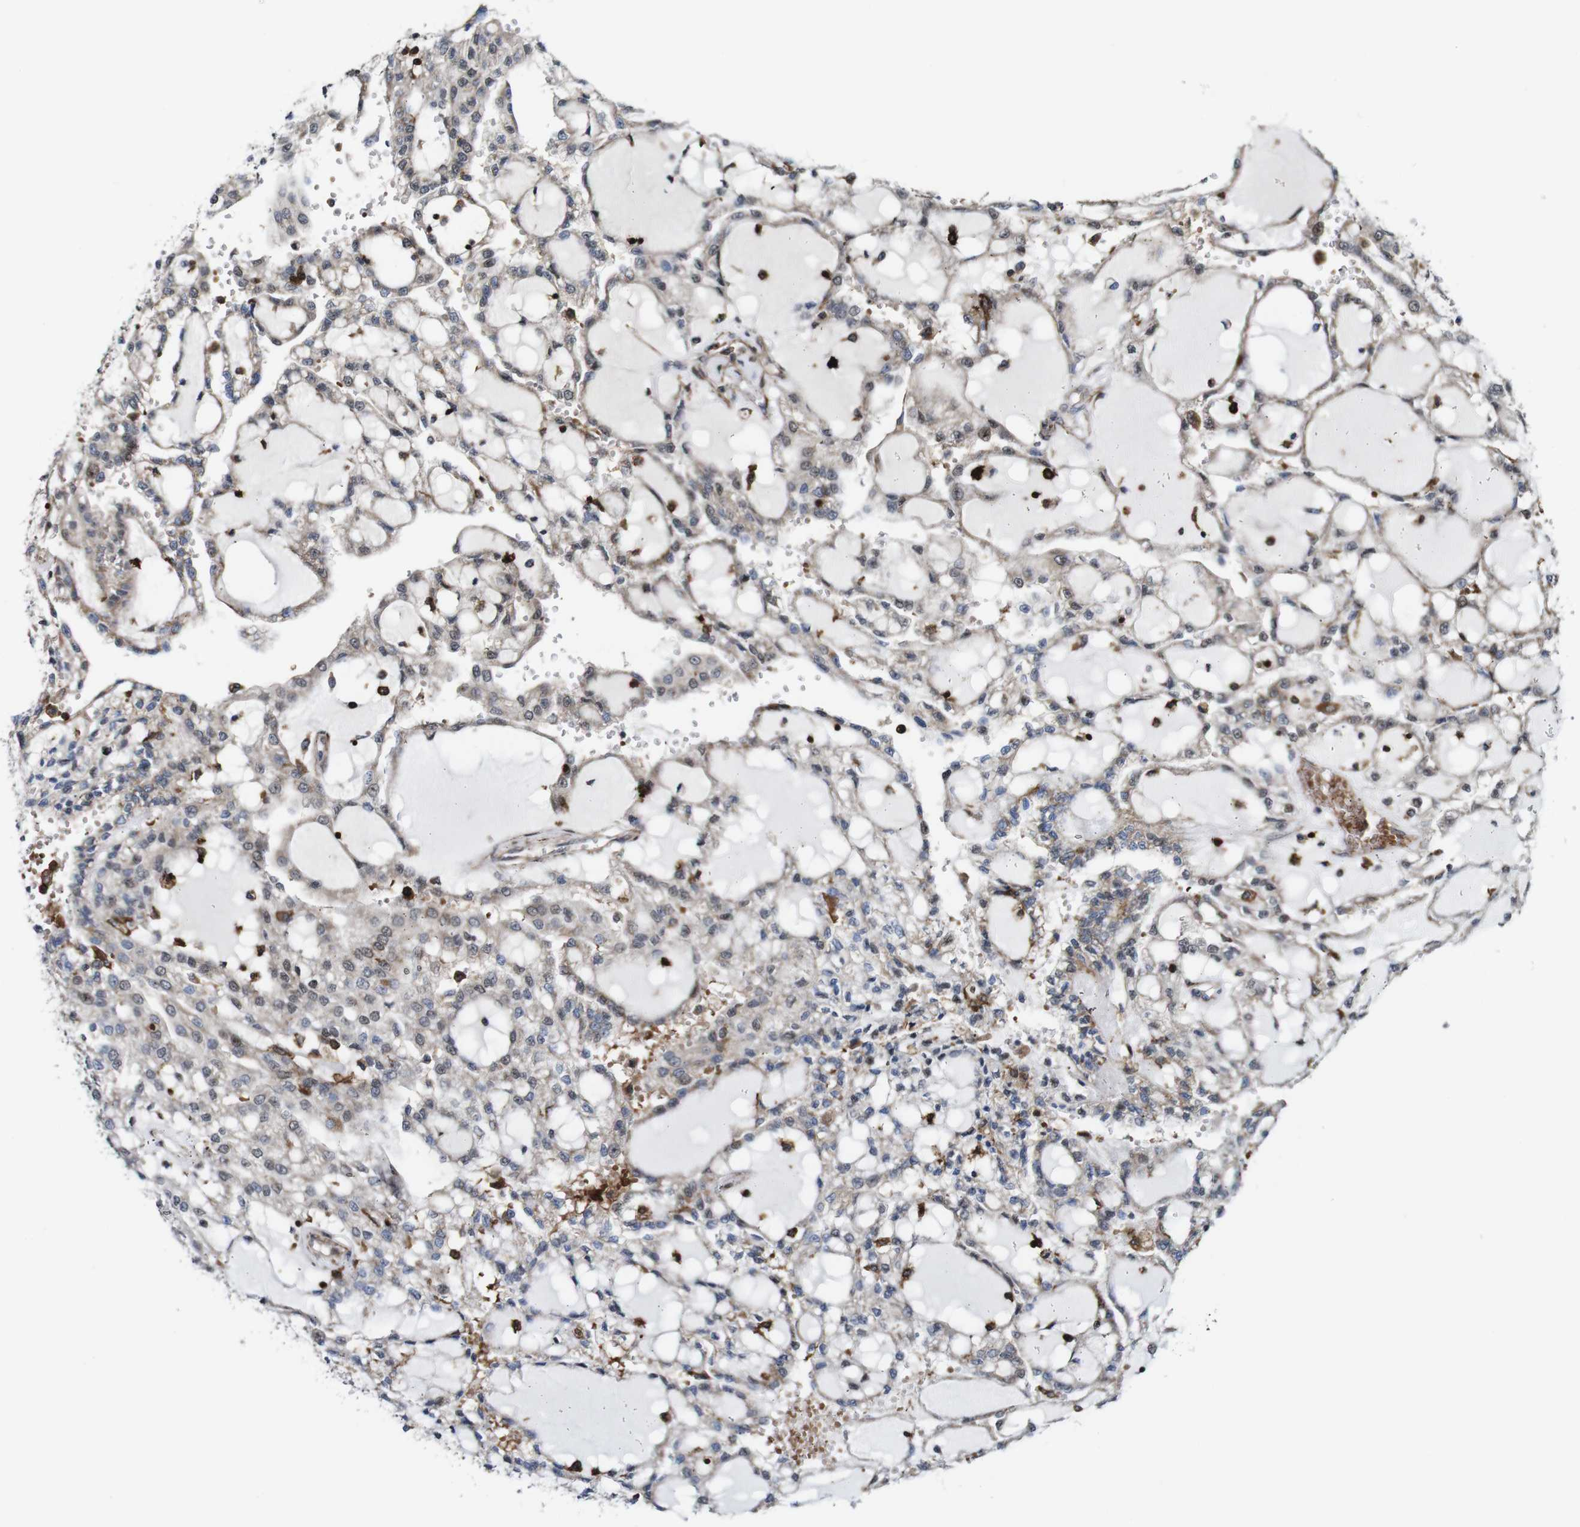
{"staining": {"intensity": "weak", "quantity": ">75%", "location": "cytoplasmic/membranous"}, "tissue": "renal cancer", "cell_type": "Tumor cells", "image_type": "cancer", "snomed": [{"axis": "morphology", "description": "Adenocarcinoma, NOS"}, {"axis": "topography", "description": "Kidney"}], "caption": "A photomicrograph showing weak cytoplasmic/membranous staining in about >75% of tumor cells in renal cancer (adenocarcinoma), as visualized by brown immunohistochemical staining.", "gene": "JAK2", "patient": {"sex": "male", "age": 63}}